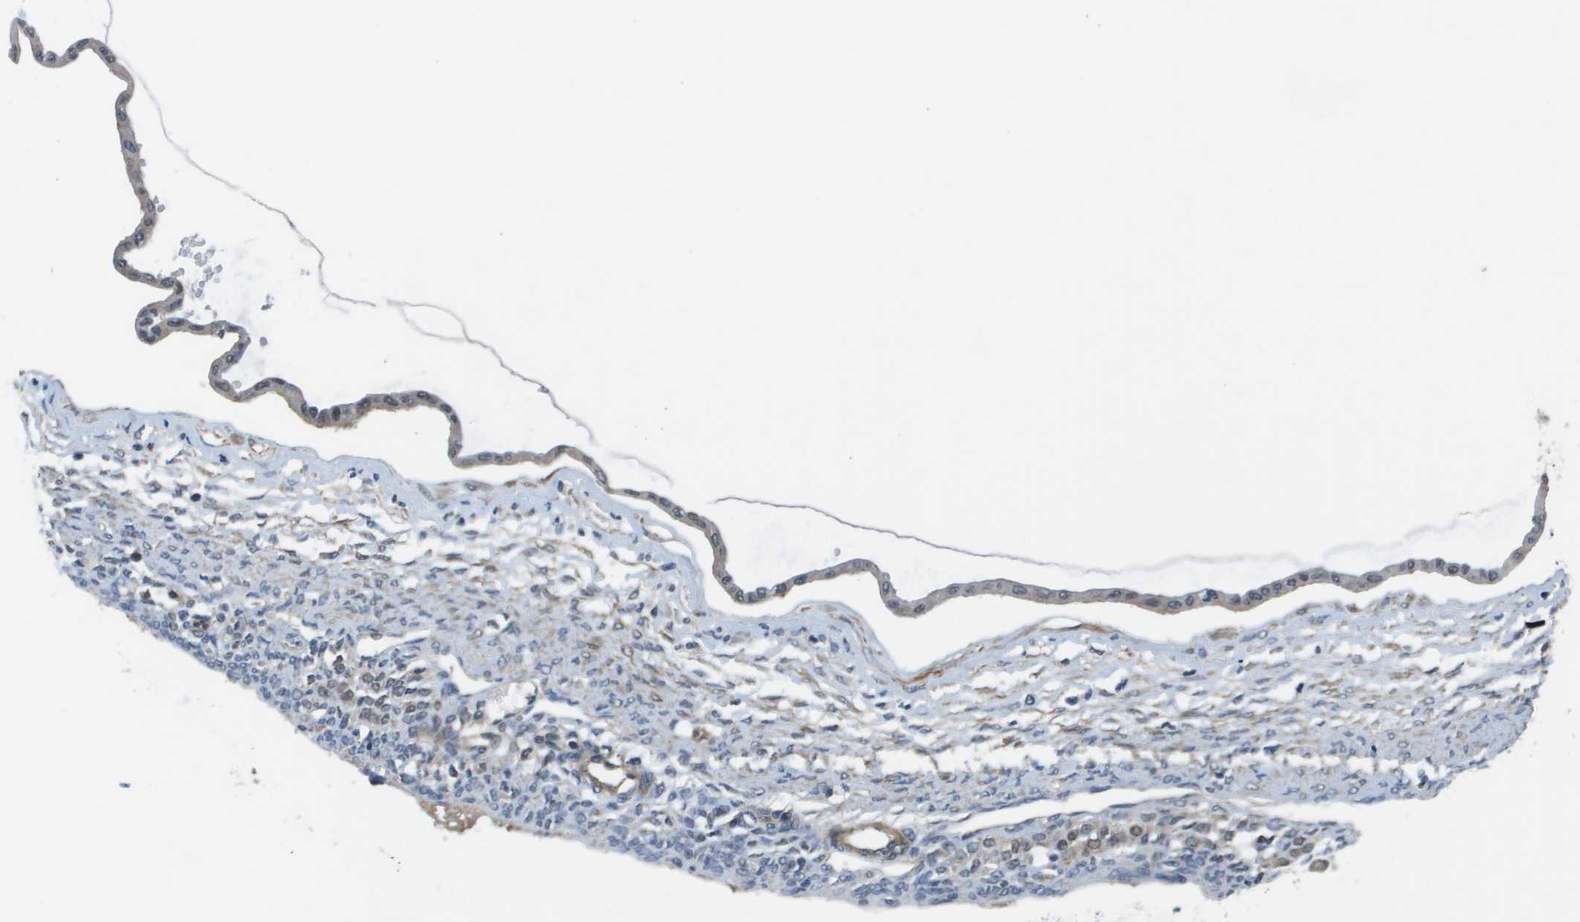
{"staining": {"intensity": "weak", "quantity": "<25%", "location": "cytoplasmic/membranous"}, "tissue": "ovarian cancer", "cell_type": "Tumor cells", "image_type": "cancer", "snomed": [{"axis": "morphology", "description": "Cystadenocarcinoma, mucinous, NOS"}, {"axis": "topography", "description": "Ovary"}], "caption": "Human ovarian mucinous cystadenocarcinoma stained for a protein using immunohistochemistry (IHC) demonstrates no staining in tumor cells.", "gene": "ENPP5", "patient": {"sex": "female", "age": 73}}